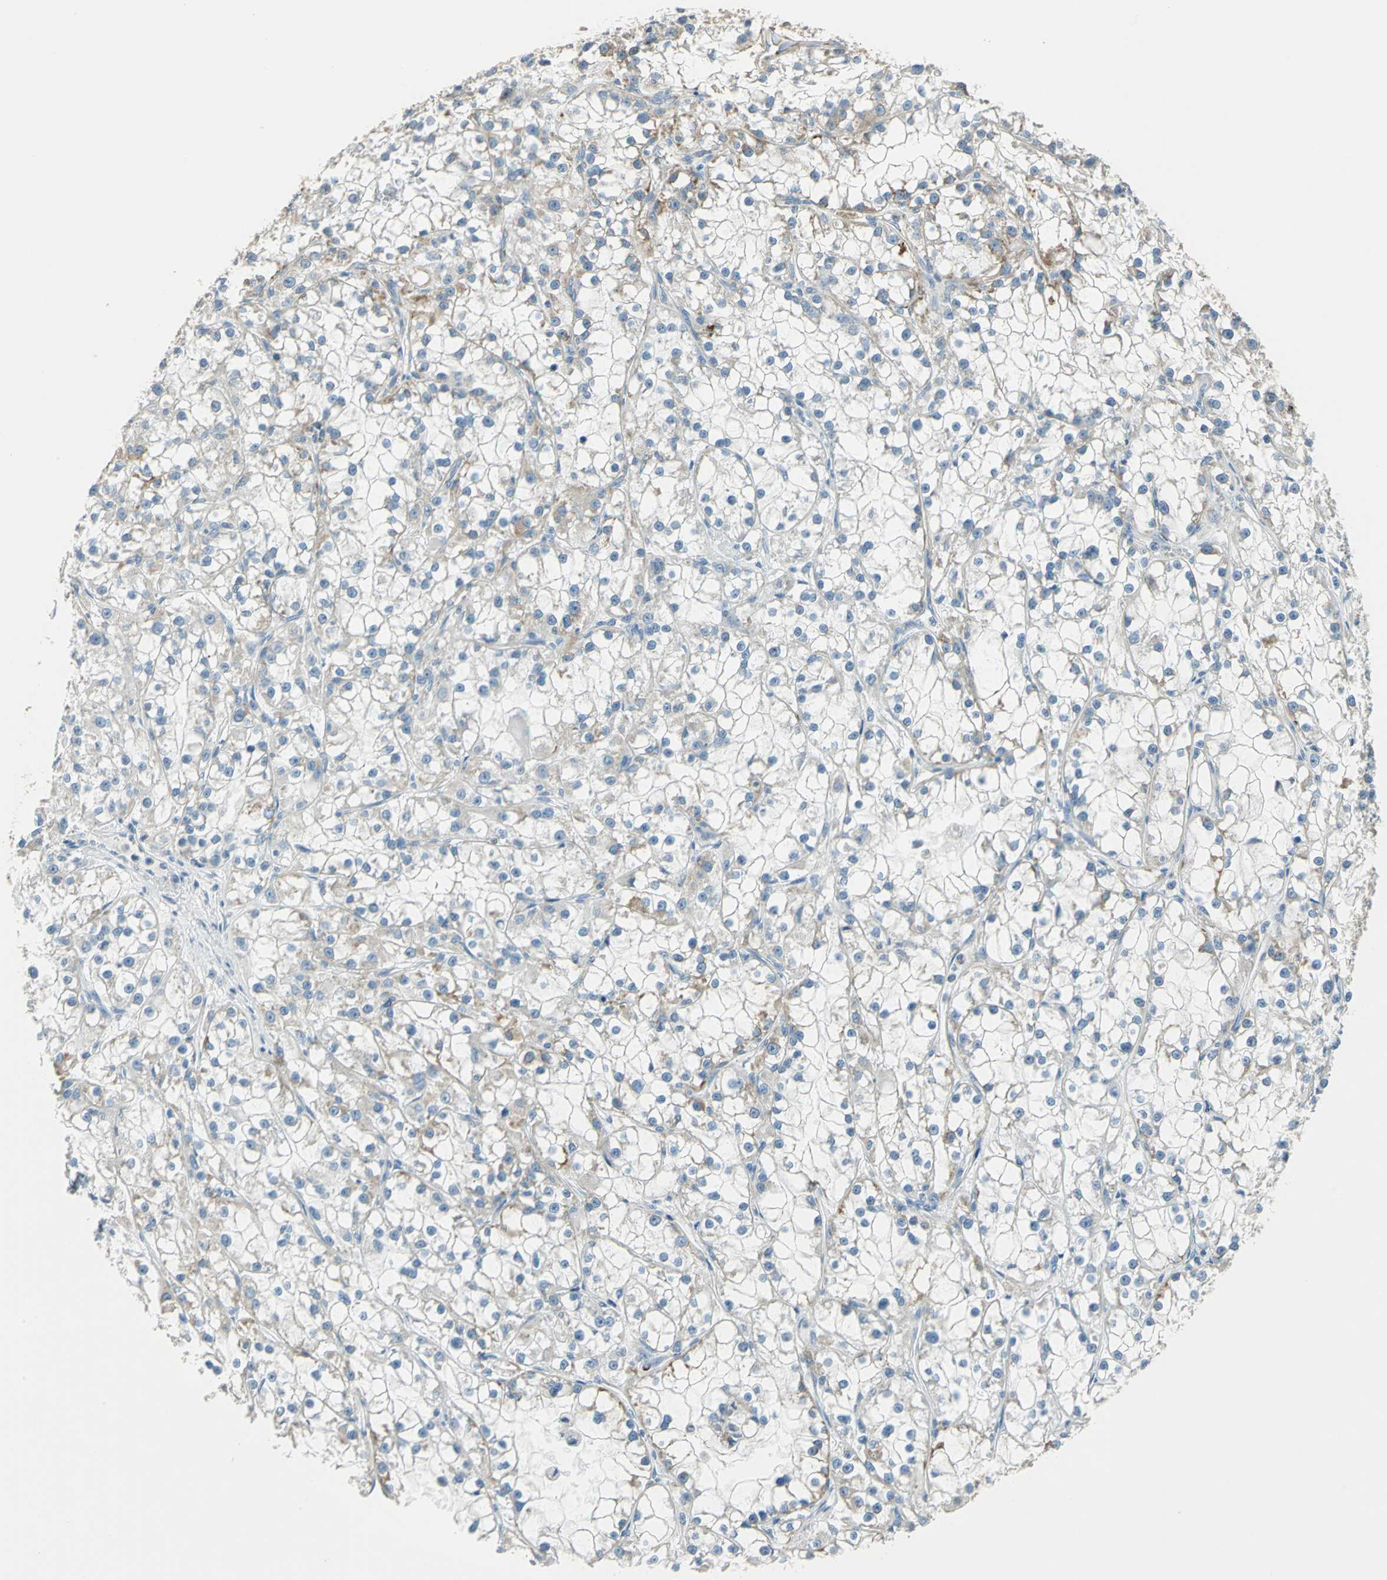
{"staining": {"intensity": "weak", "quantity": "25%-75%", "location": "cytoplasmic/membranous"}, "tissue": "renal cancer", "cell_type": "Tumor cells", "image_type": "cancer", "snomed": [{"axis": "morphology", "description": "Adenocarcinoma, NOS"}, {"axis": "topography", "description": "Kidney"}], "caption": "Renal cancer stained with a protein marker reveals weak staining in tumor cells.", "gene": "ACADM", "patient": {"sex": "female", "age": 52}}